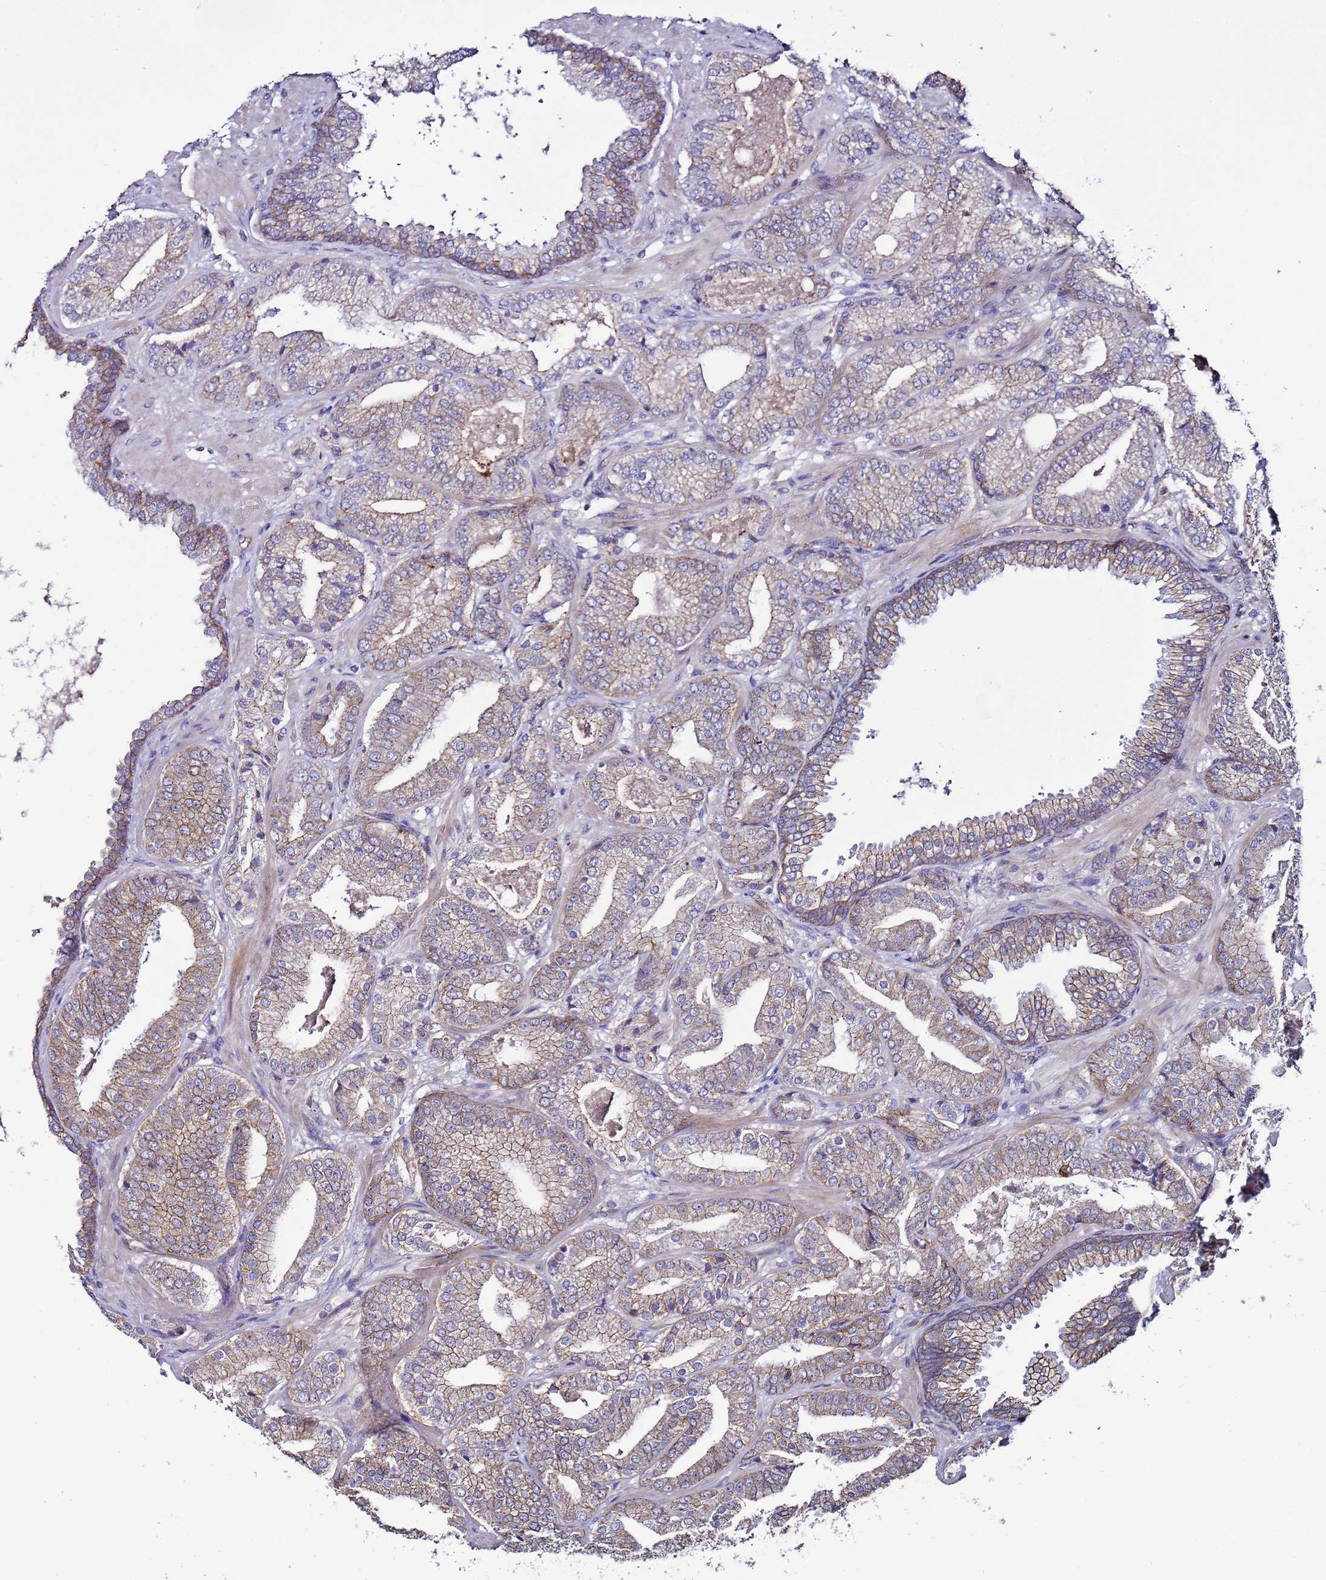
{"staining": {"intensity": "weak", "quantity": "25%-75%", "location": "cytoplasmic/membranous"}, "tissue": "prostate cancer", "cell_type": "Tumor cells", "image_type": "cancer", "snomed": [{"axis": "morphology", "description": "Adenocarcinoma, High grade"}, {"axis": "topography", "description": "Prostate"}], "caption": "The immunohistochemical stain highlights weak cytoplasmic/membranous positivity in tumor cells of prostate cancer tissue. Immunohistochemistry stains the protein in brown and the nuclei are stained blue.", "gene": "TENM3", "patient": {"sex": "male", "age": 63}}